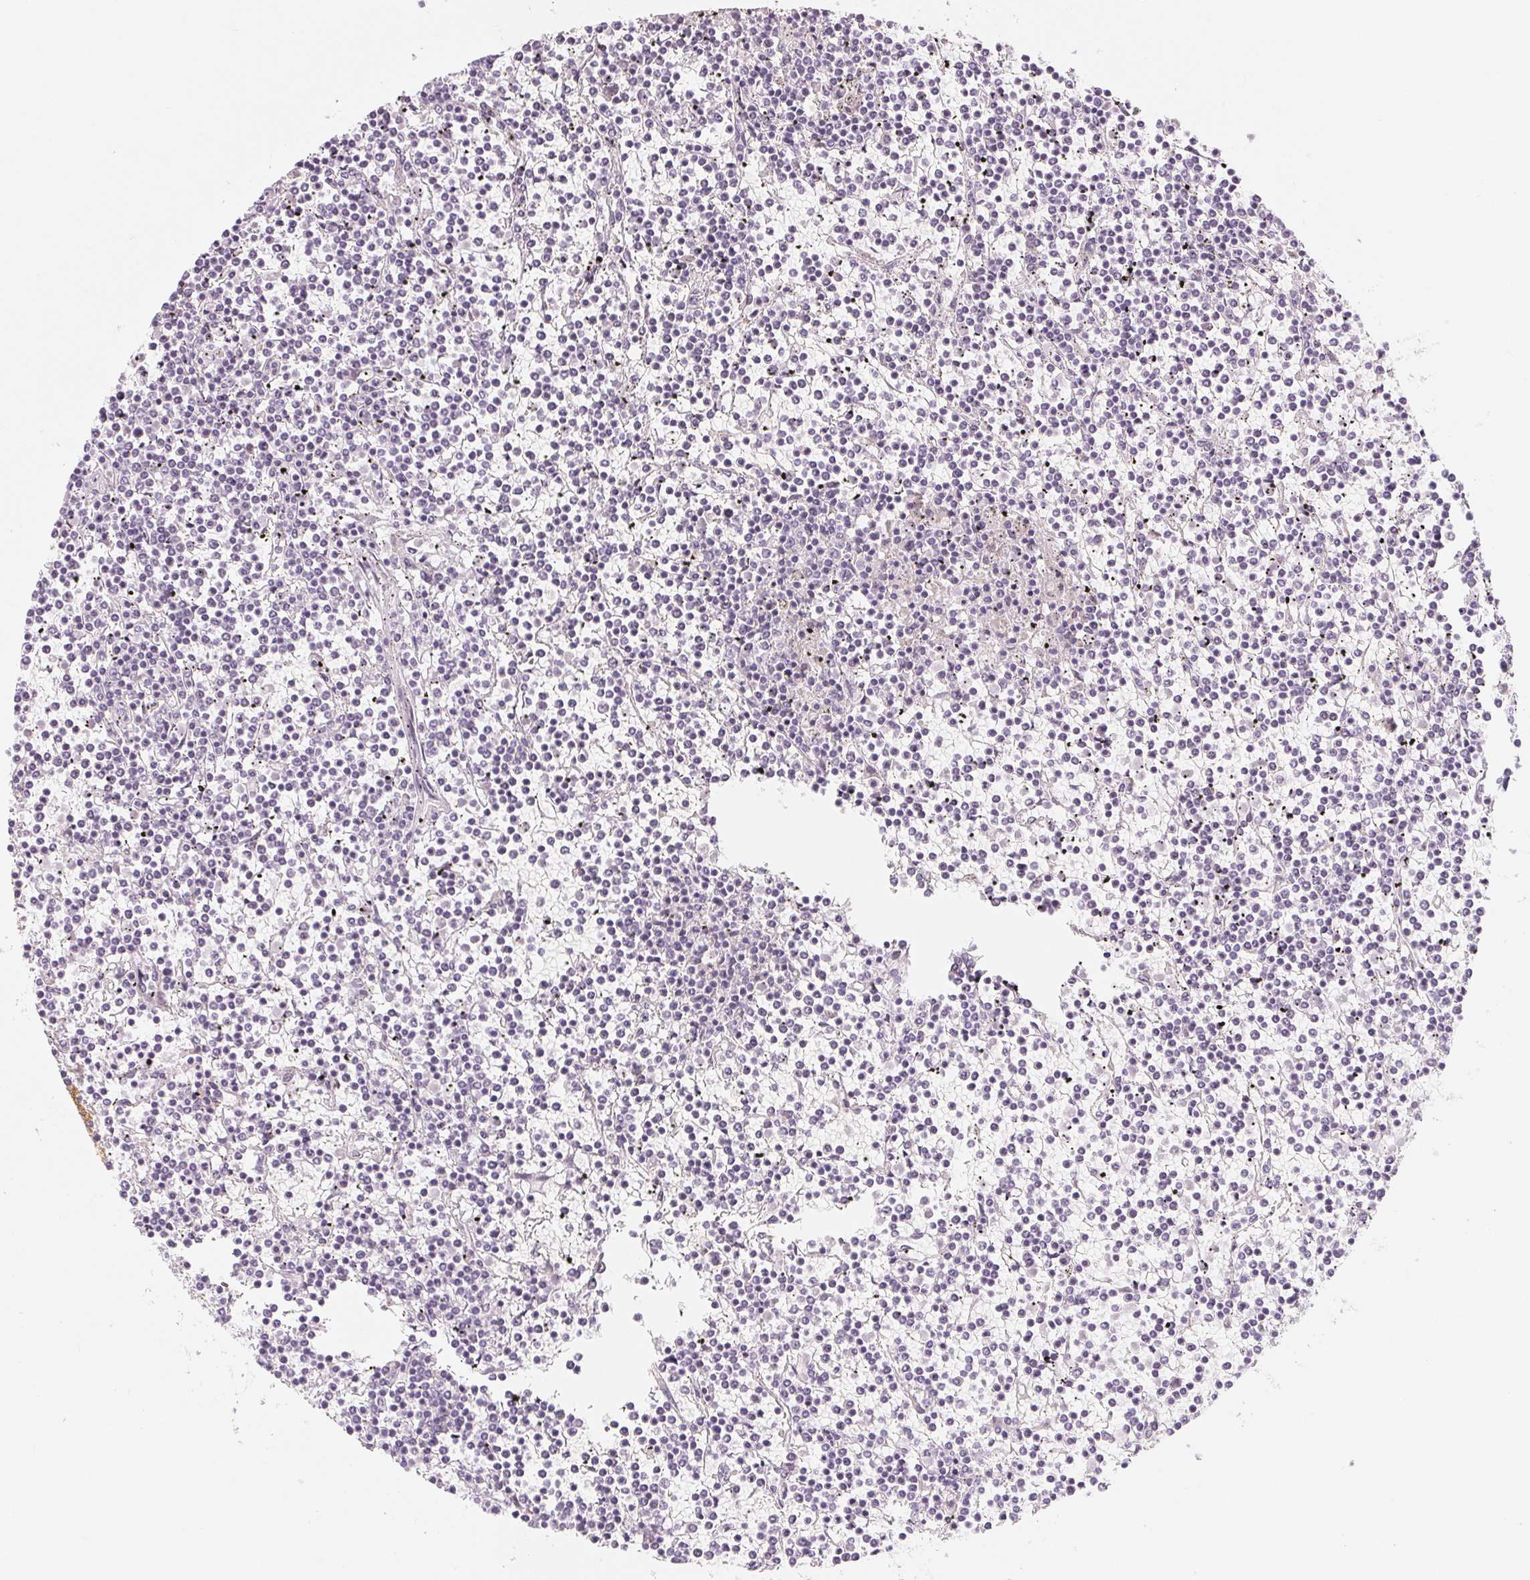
{"staining": {"intensity": "negative", "quantity": "none", "location": "none"}, "tissue": "lymphoma", "cell_type": "Tumor cells", "image_type": "cancer", "snomed": [{"axis": "morphology", "description": "Malignant lymphoma, non-Hodgkin's type, Low grade"}, {"axis": "topography", "description": "Spleen"}], "caption": "Lymphoma was stained to show a protein in brown. There is no significant expression in tumor cells.", "gene": "SH3GL2", "patient": {"sex": "female", "age": 19}}